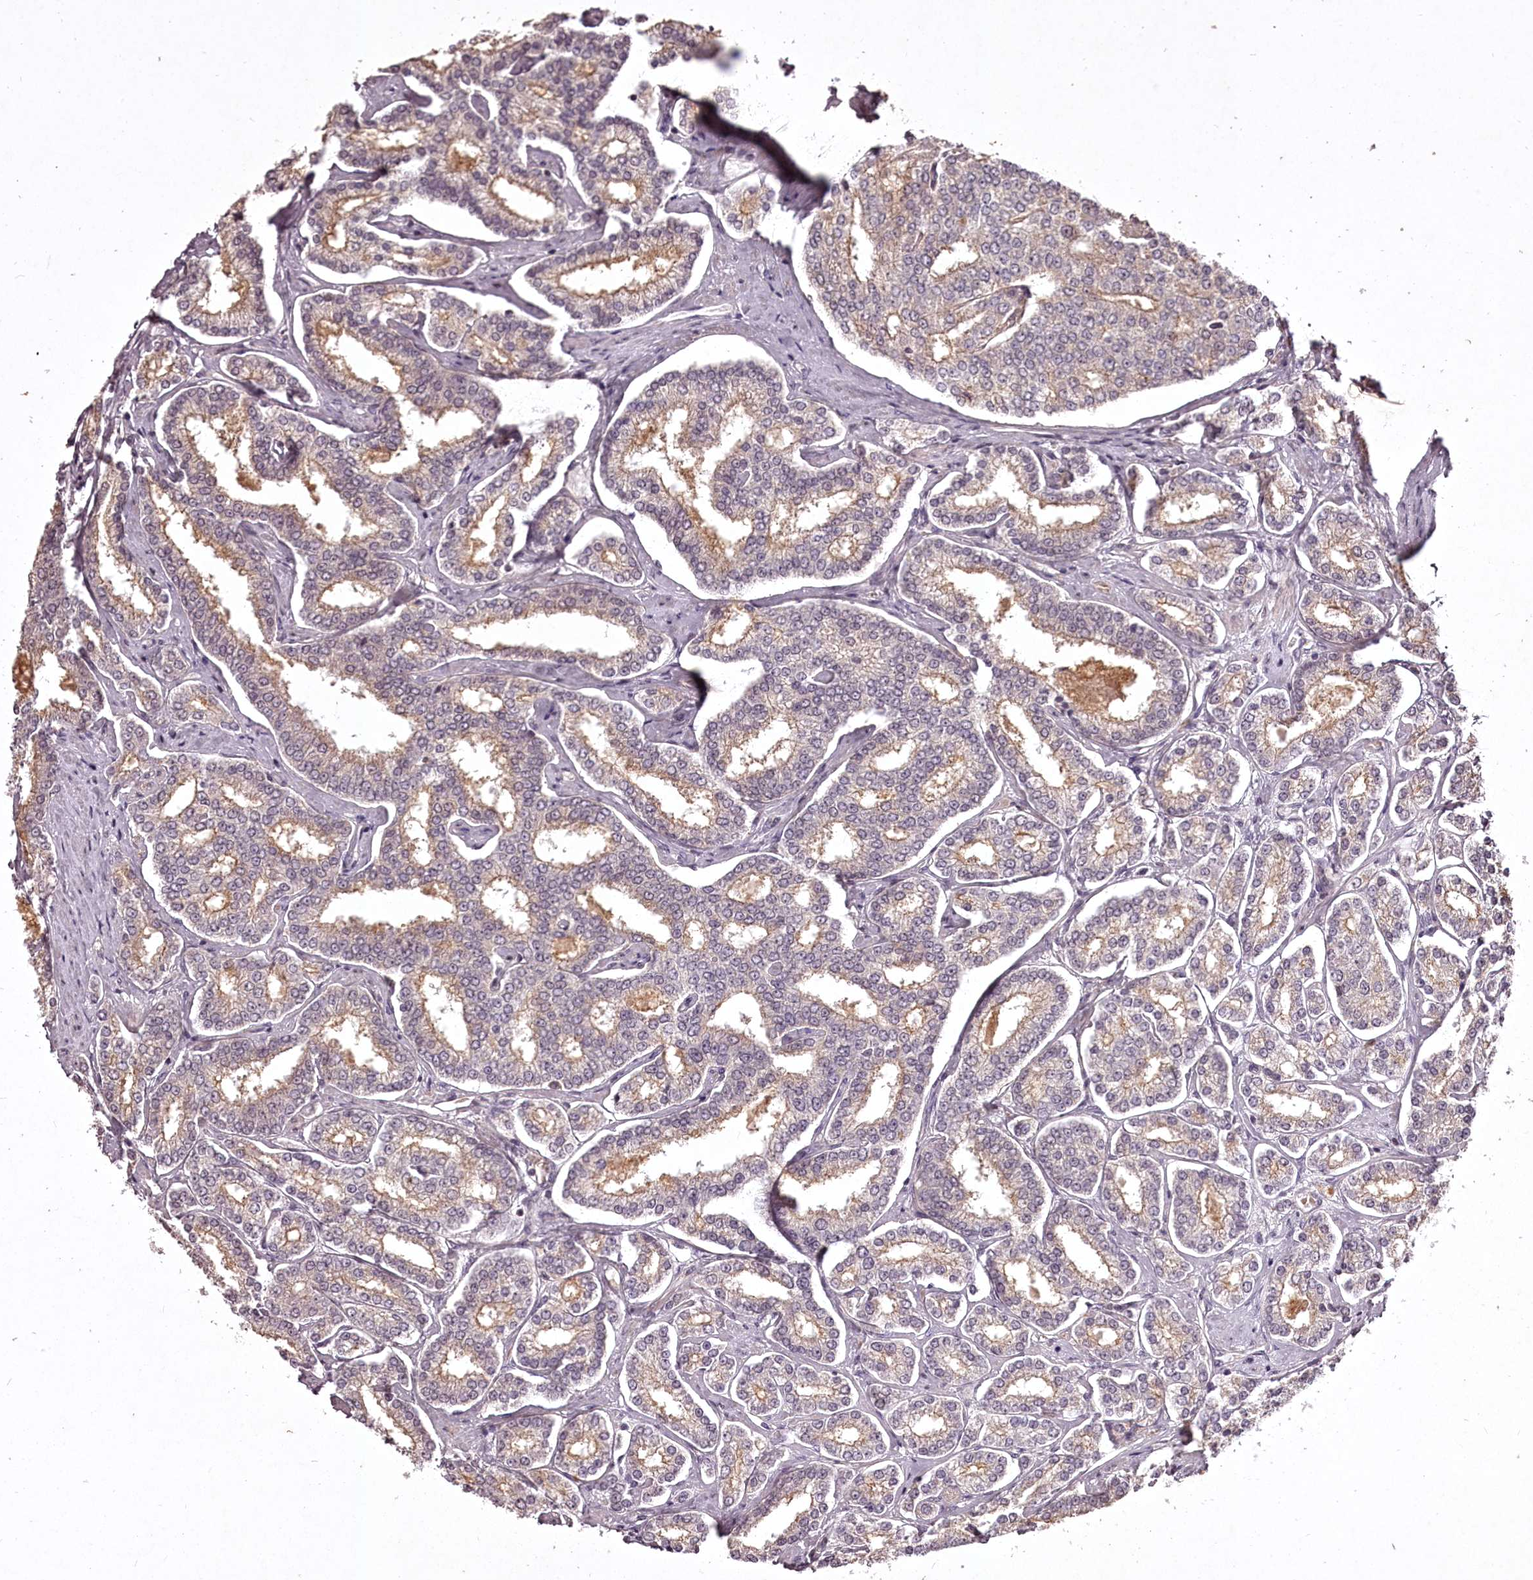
{"staining": {"intensity": "weak", "quantity": "25%-75%", "location": "cytoplasmic/membranous"}, "tissue": "prostate cancer", "cell_type": "Tumor cells", "image_type": "cancer", "snomed": [{"axis": "morphology", "description": "Normal tissue, NOS"}, {"axis": "morphology", "description": "Adenocarcinoma, High grade"}, {"axis": "topography", "description": "Prostate"}], "caption": "Prostate cancer (adenocarcinoma (high-grade)) stained with a protein marker reveals weak staining in tumor cells.", "gene": "ADRA1D", "patient": {"sex": "male", "age": 83}}